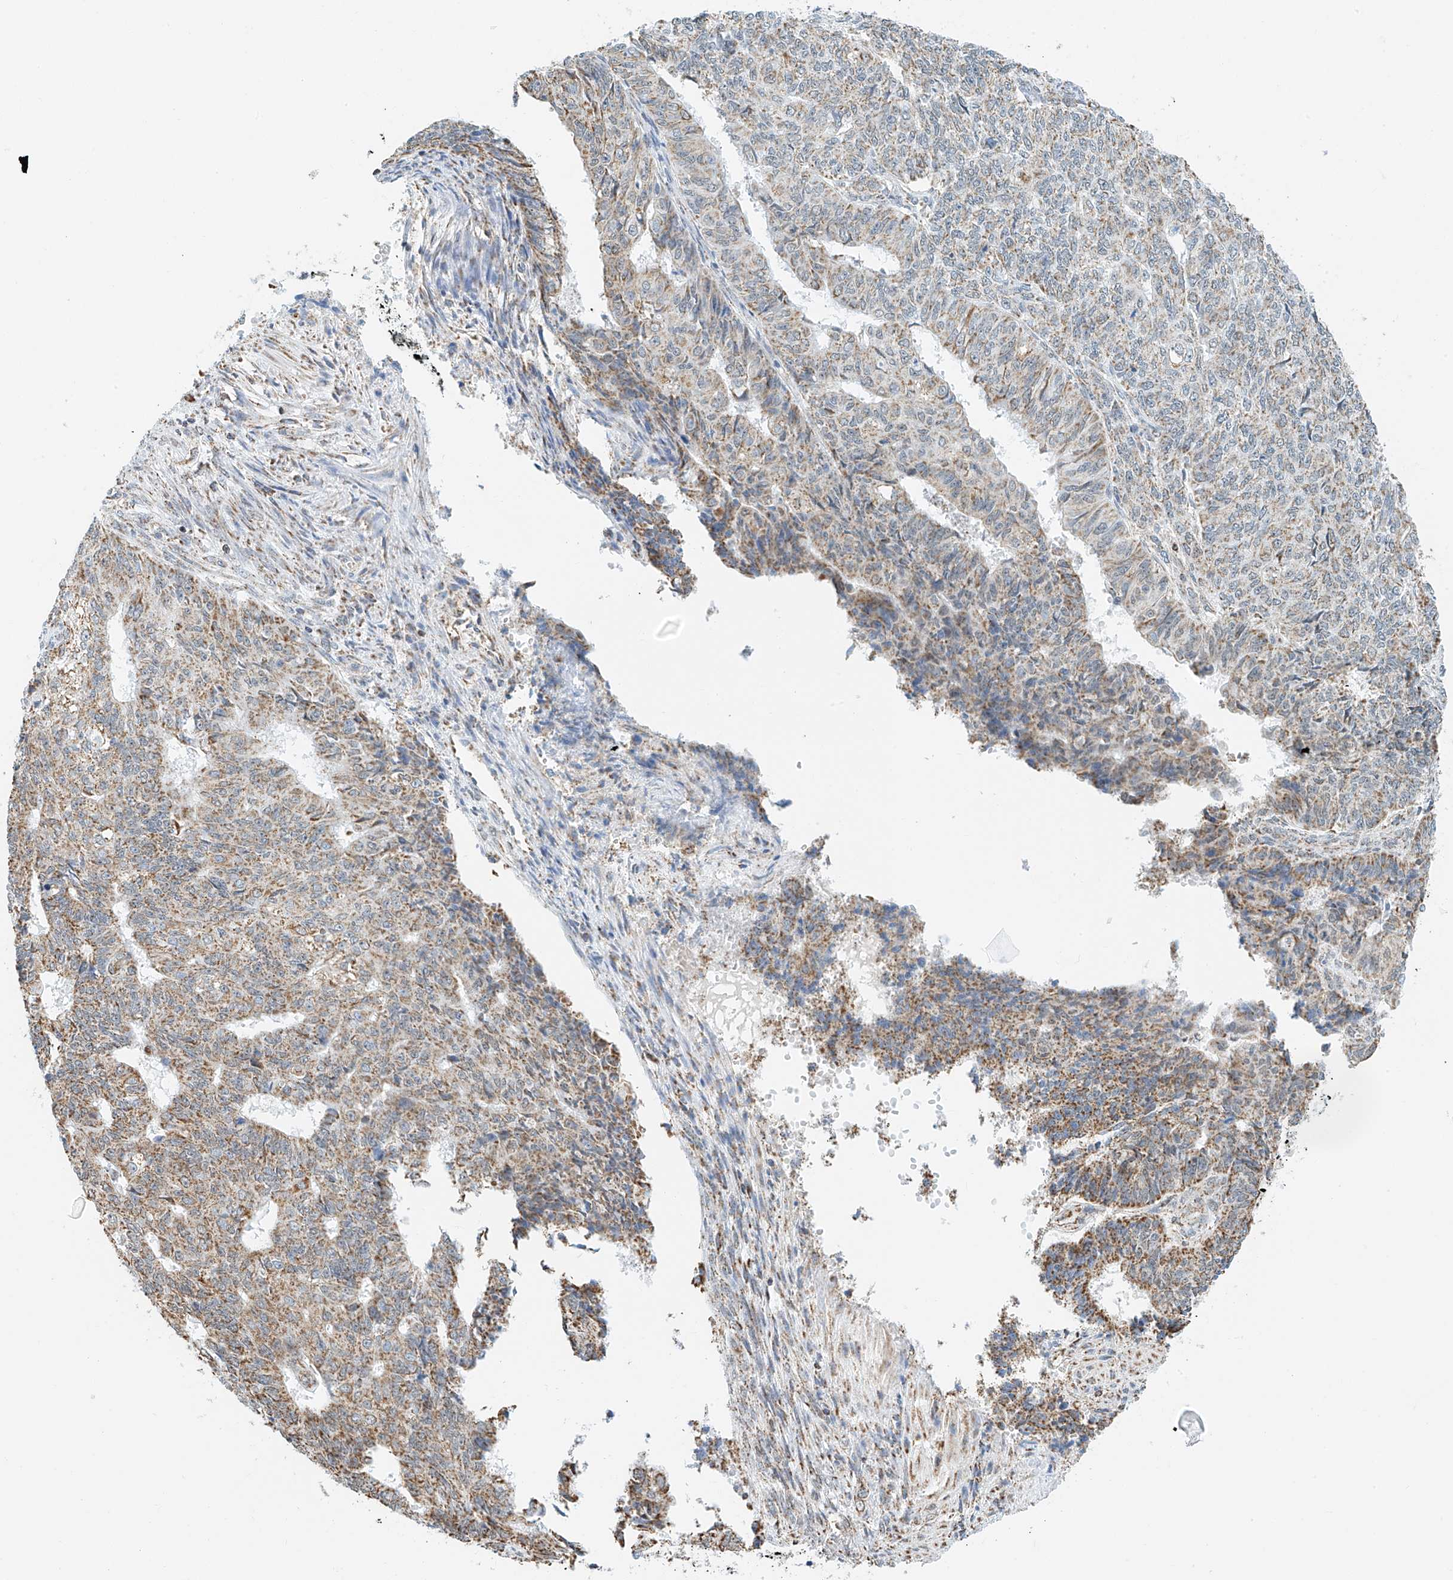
{"staining": {"intensity": "moderate", "quantity": ">75%", "location": "cytoplasmic/membranous"}, "tissue": "endometrial cancer", "cell_type": "Tumor cells", "image_type": "cancer", "snomed": [{"axis": "morphology", "description": "Adenocarcinoma, NOS"}, {"axis": "topography", "description": "Endometrium"}], "caption": "Human endometrial cancer (adenocarcinoma) stained for a protein (brown) shows moderate cytoplasmic/membranous positive positivity in approximately >75% of tumor cells.", "gene": "NALCN", "patient": {"sex": "female", "age": 32}}